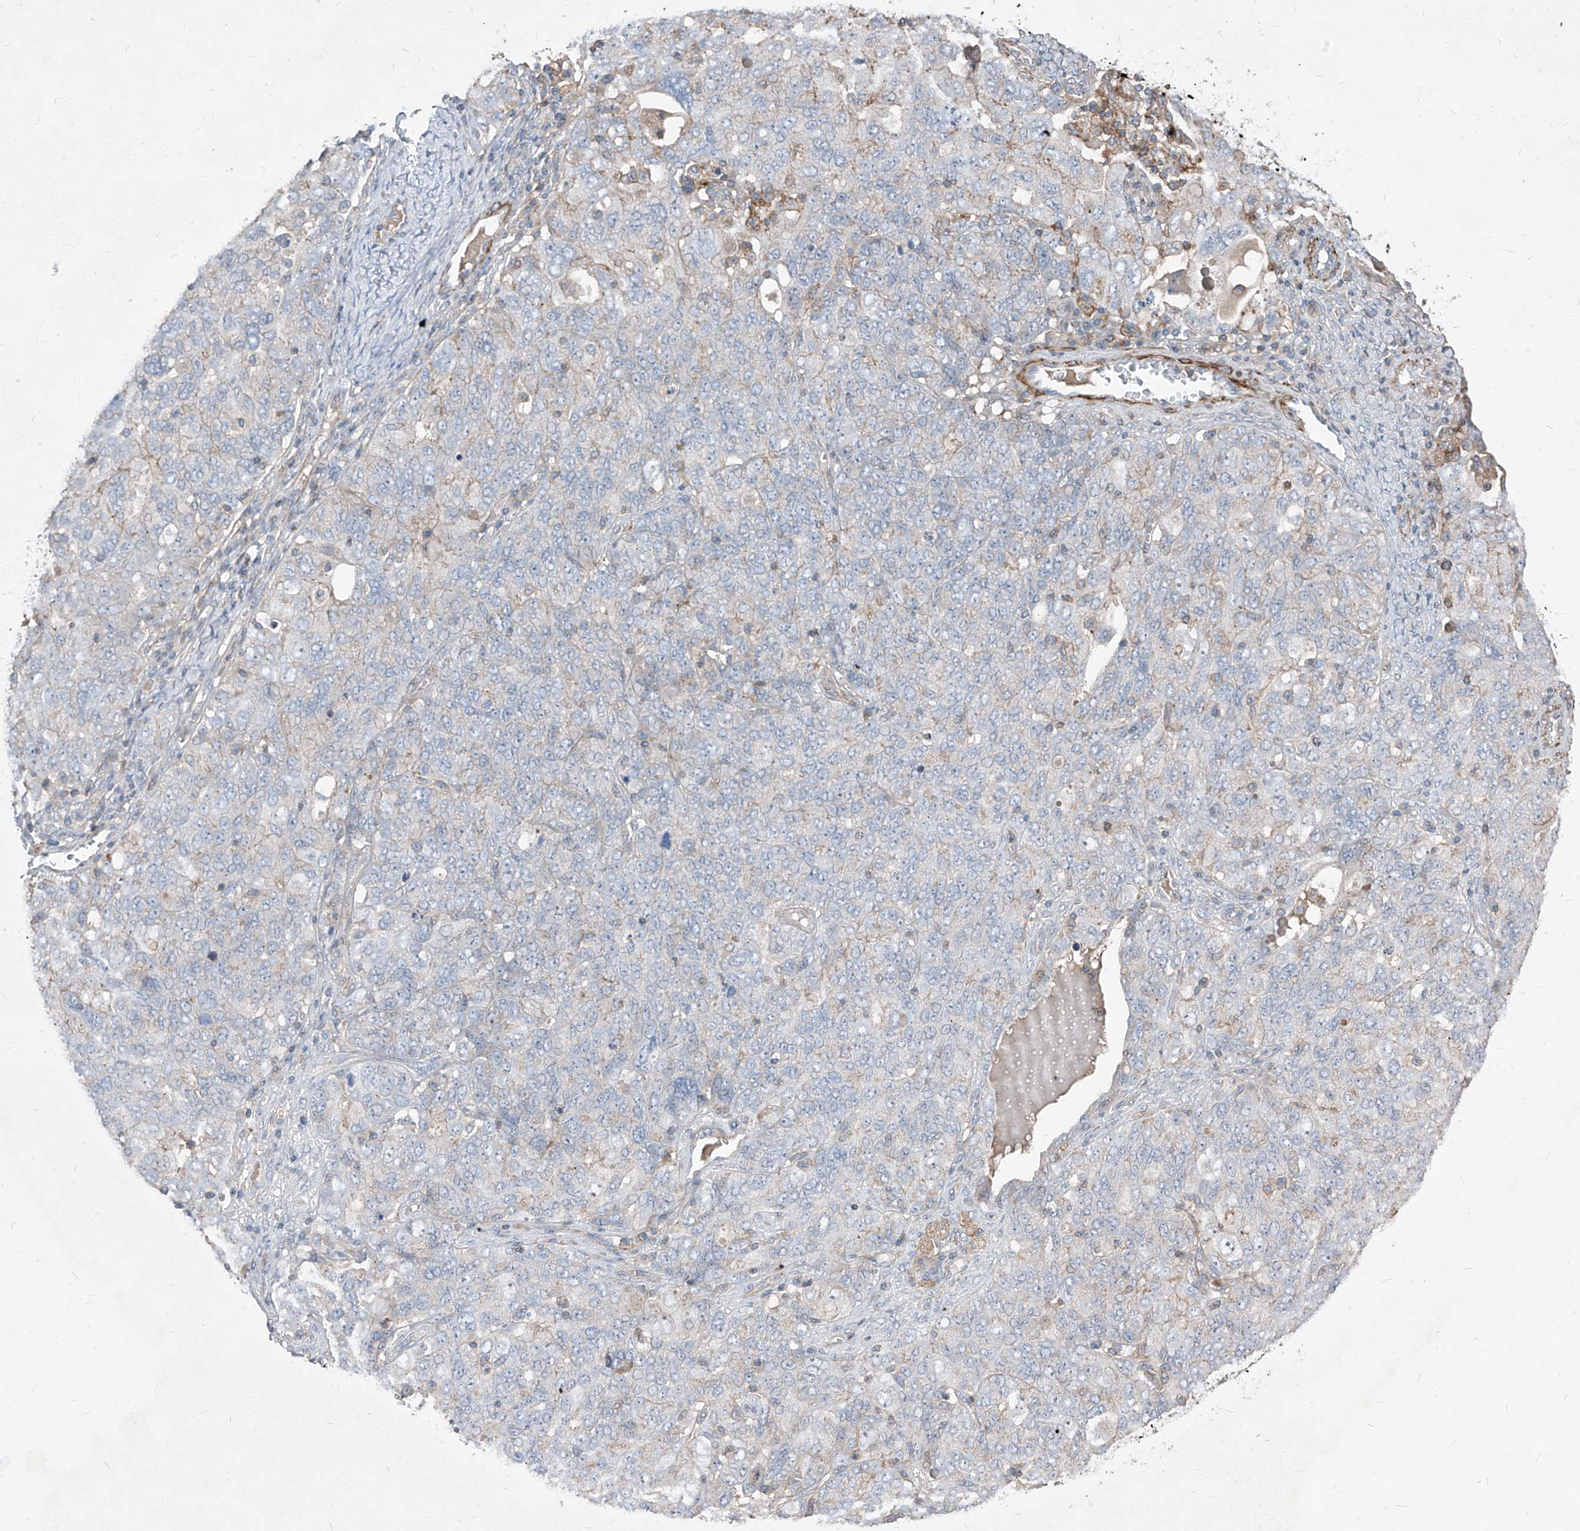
{"staining": {"intensity": "negative", "quantity": "none", "location": "none"}, "tissue": "ovarian cancer", "cell_type": "Tumor cells", "image_type": "cancer", "snomed": [{"axis": "morphology", "description": "Carcinoma, endometroid"}, {"axis": "topography", "description": "Ovary"}], "caption": "The immunohistochemistry (IHC) micrograph has no significant staining in tumor cells of ovarian endometroid carcinoma tissue.", "gene": "UFD1", "patient": {"sex": "female", "age": 62}}